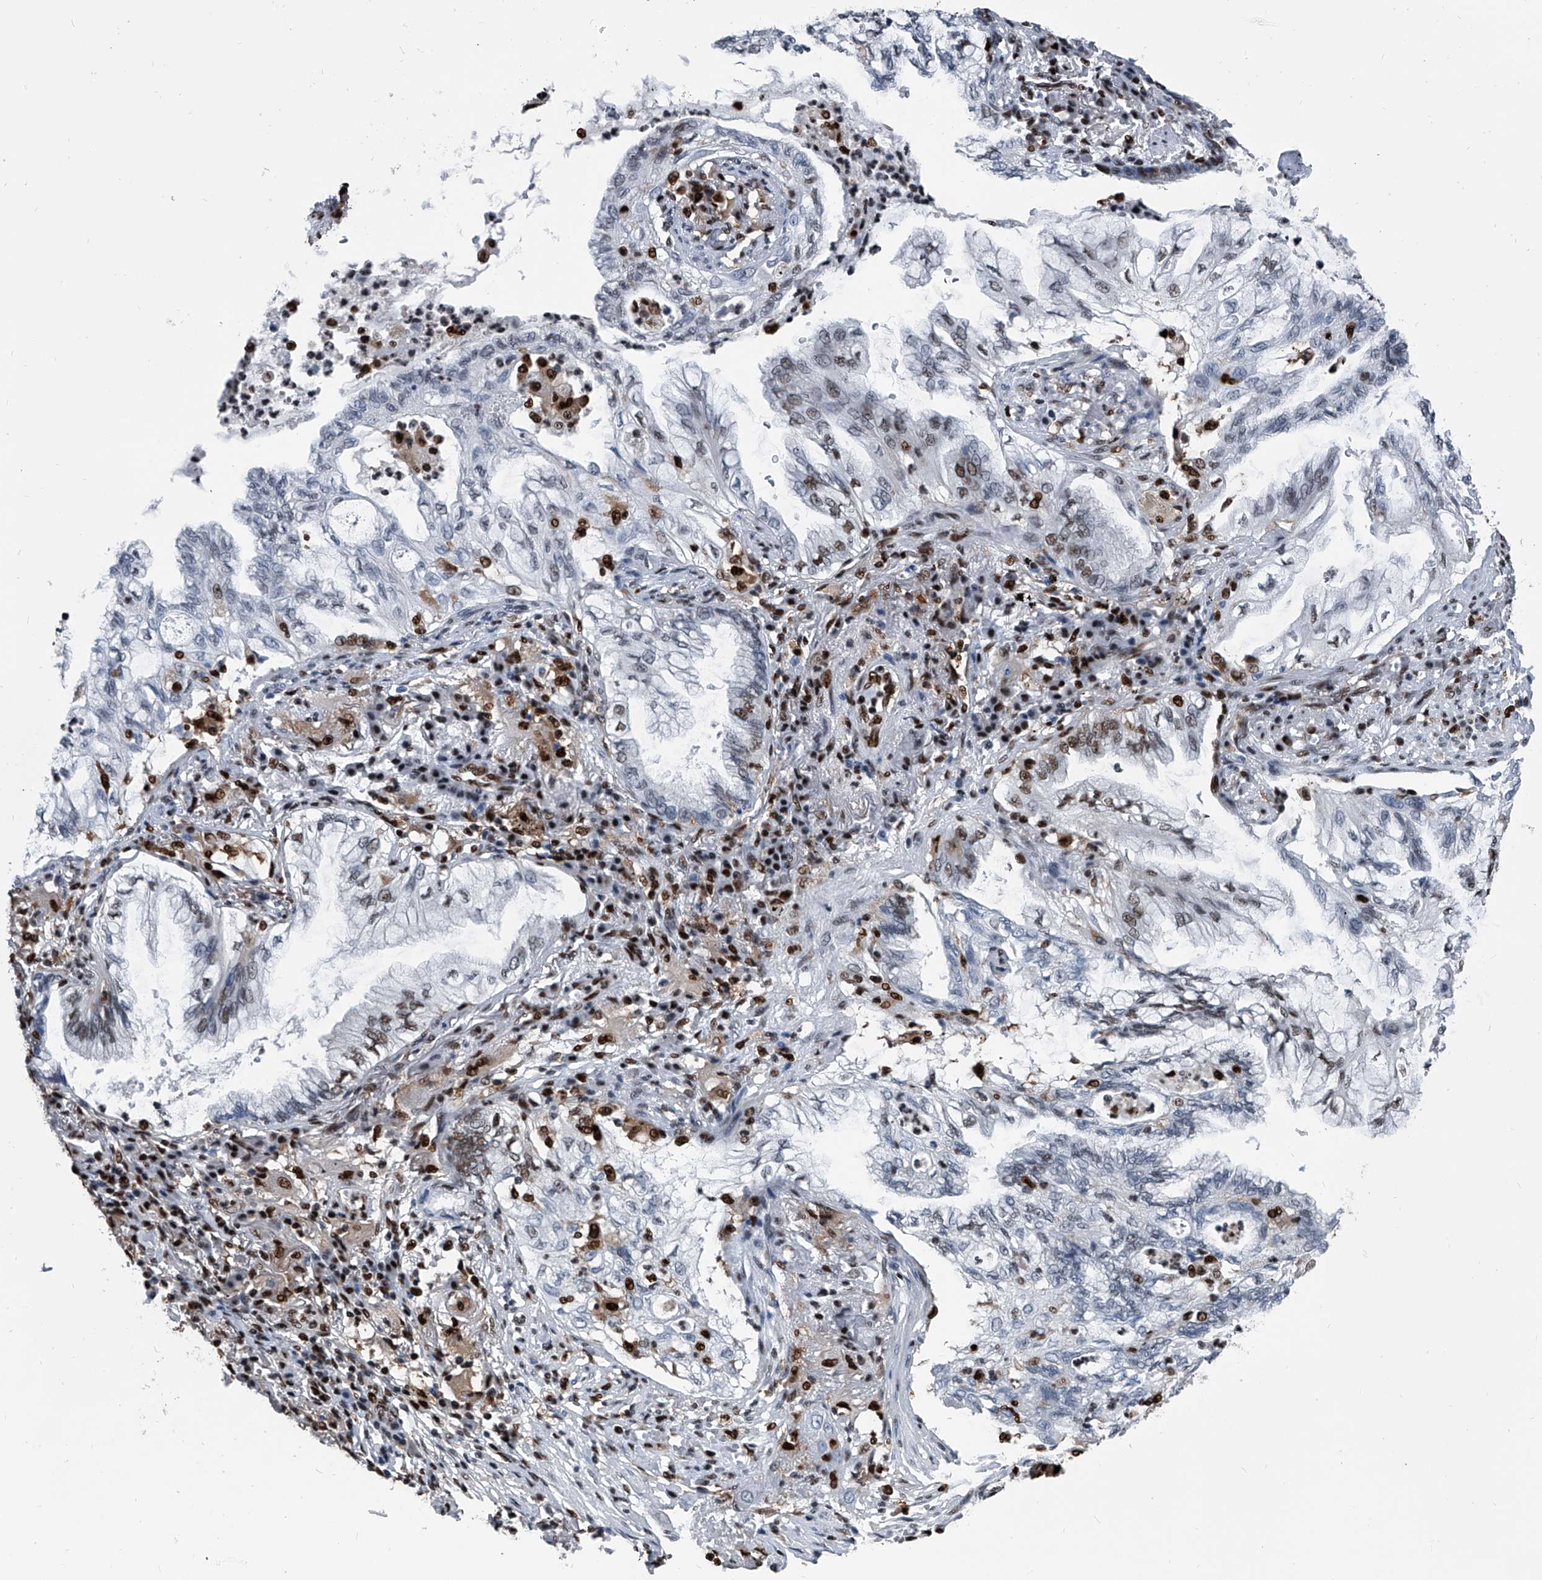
{"staining": {"intensity": "weak", "quantity": "<25%", "location": "nuclear"}, "tissue": "lung cancer", "cell_type": "Tumor cells", "image_type": "cancer", "snomed": [{"axis": "morphology", "description": "Adenocarcinoma, NOS"}, {"axis": "topography", "description": "Lung"}], "caption": "Adenocarcinoma (lung) stained for a protein using immunohistochemistry exhibits no expression tumor cells.", "gene": "FKBP5", "patient": {"sex": "female", "age": 70}}